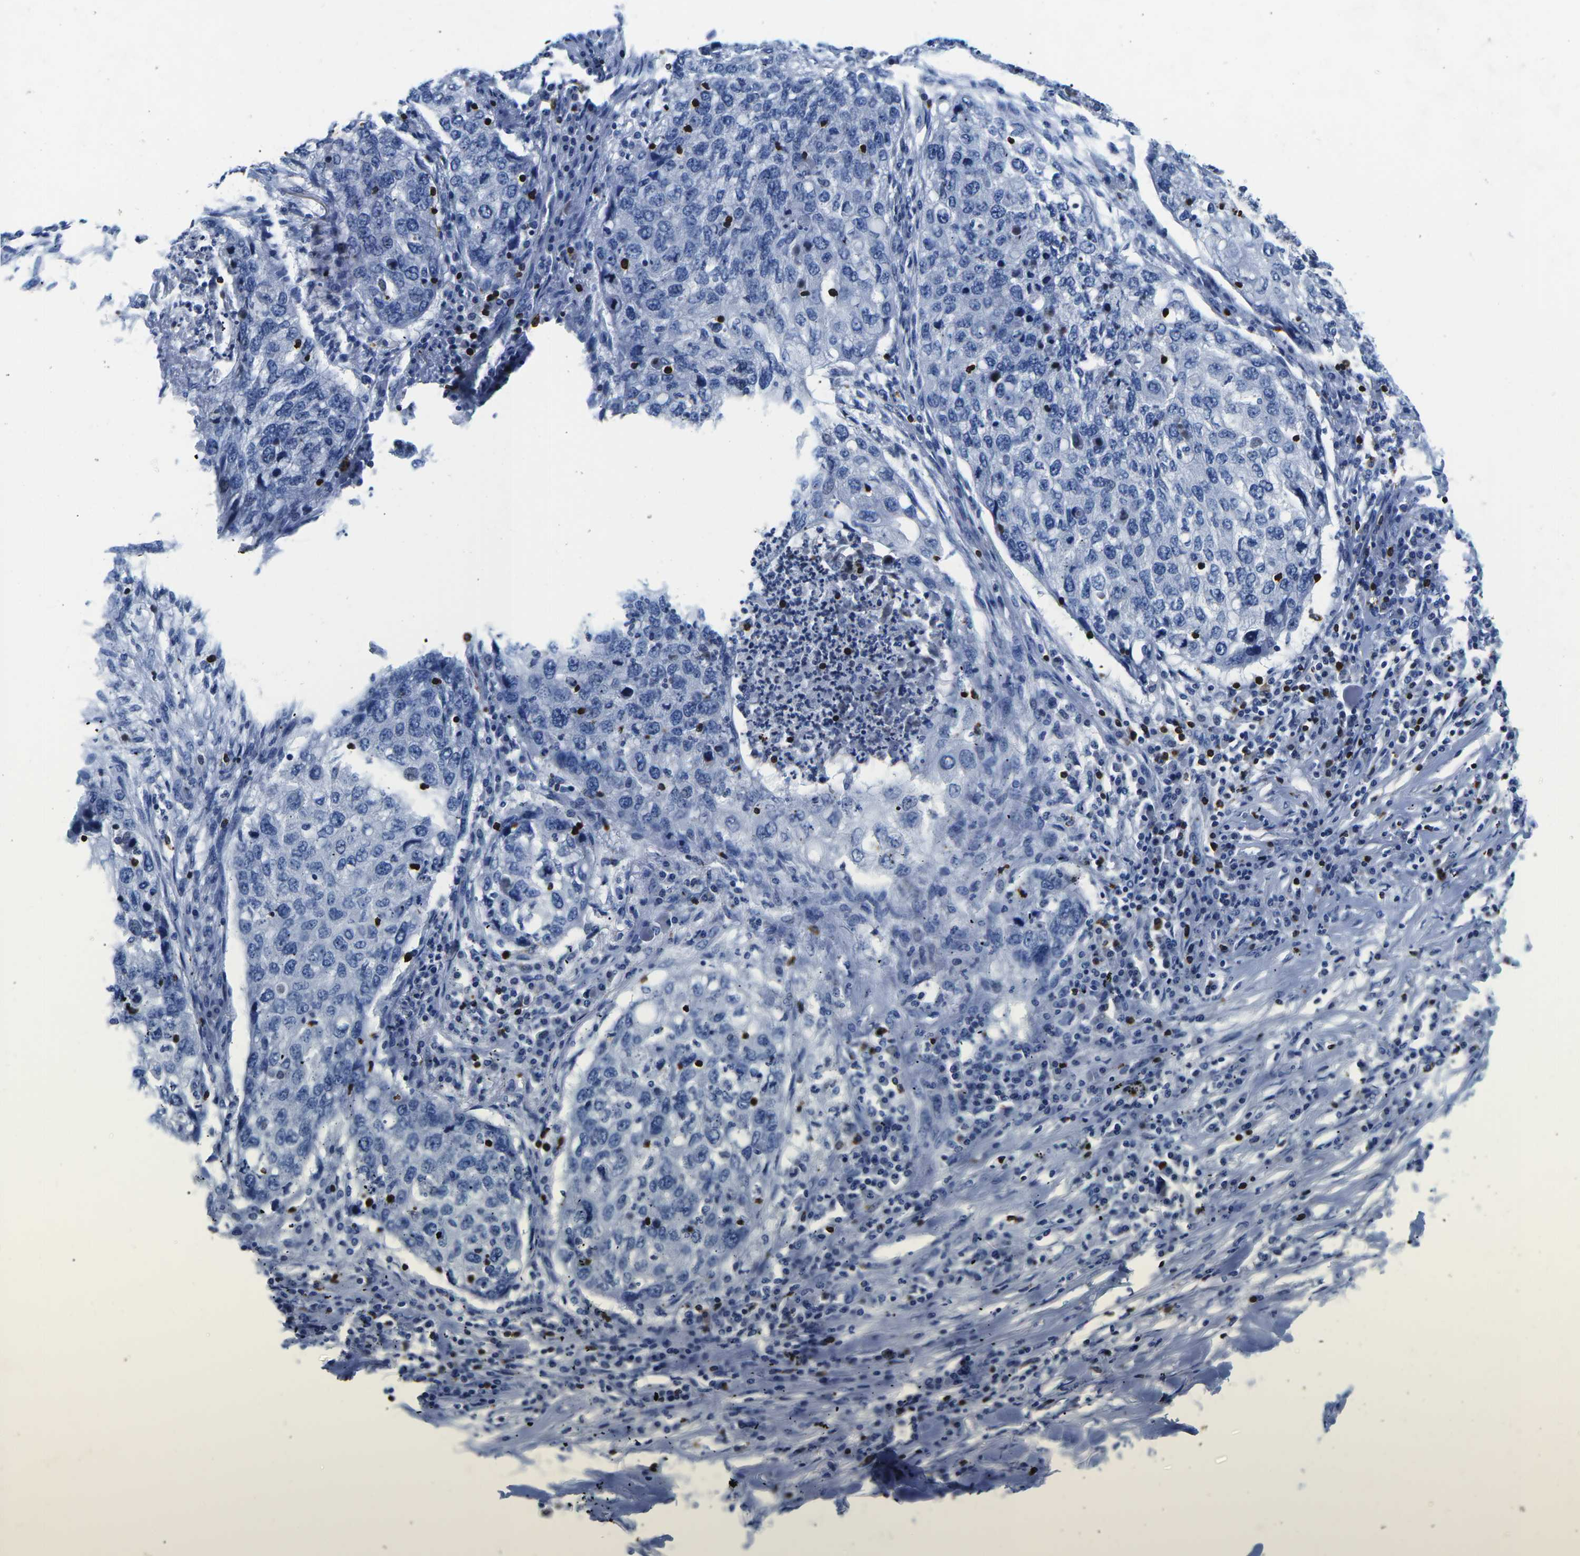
{"staining": {"intensity": "negative", "quantity": "none", "location": "none"}, "tissue": "lung cancer", "cell_type": "Tumor cells", "image_type": "cancer", "snomed": [{"axis": "morphology", "description": "Squamous cell carcinoma, NOS"}, {"axis": "topography", "description": "Lung"}], "caption": "Micrograph shows no protein positivity in tumor cells of lung squamous cell carcinoma tissue. (Brightfield microscopy of DAB immunohistochemistry at high magnification).", "gene": "CTSW", "patient": {"sex": "female", "age": 63}}